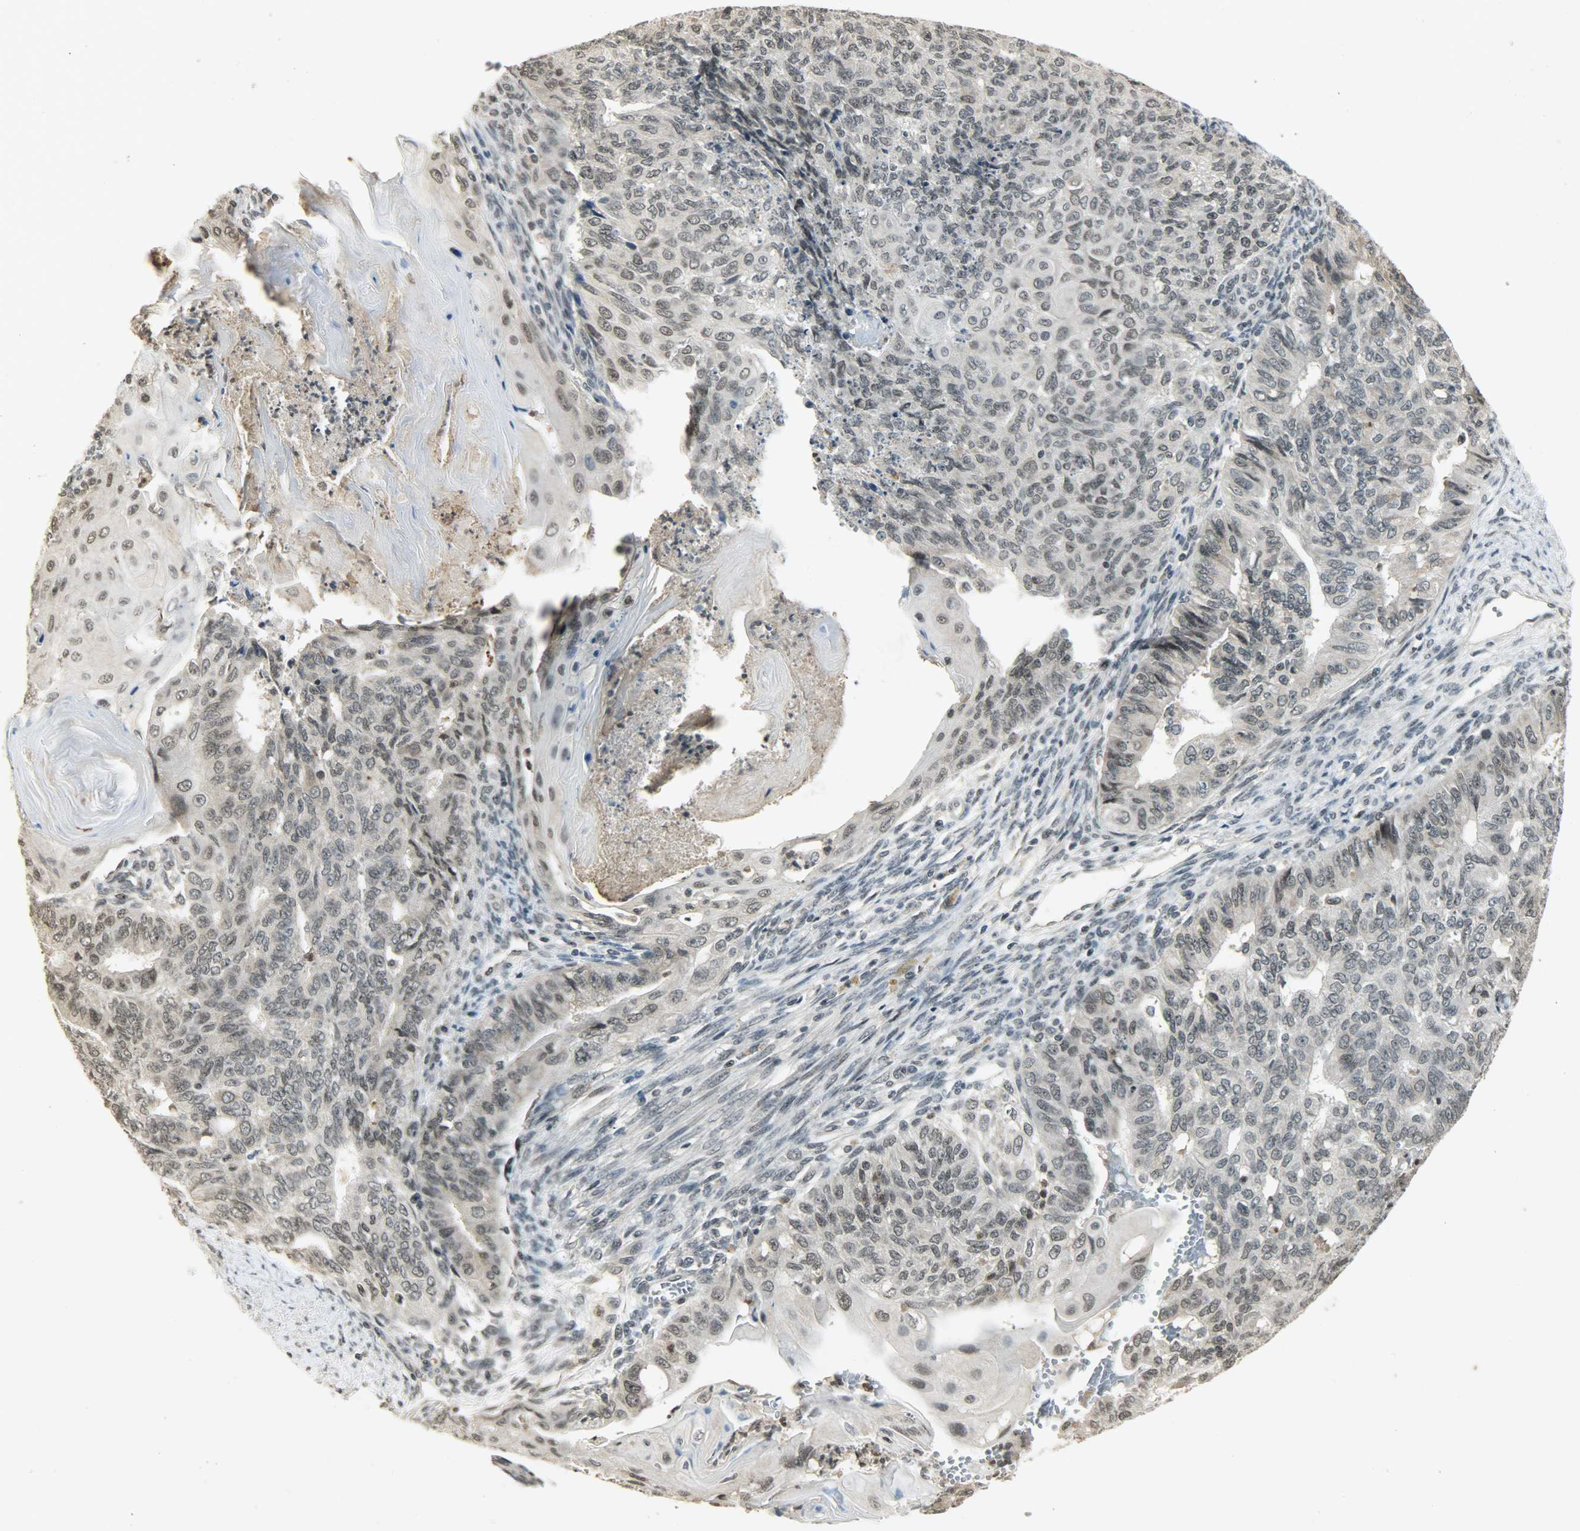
{"staining": {"intensity": "weak", "quantity": "<25%", "location": "nuclear"}, "tissue": "endometrial cancer", "cell_type": "Tumor cells", "image_type": "cancer", "snomed": [{"axis": "morphology", "description": "Neoplasm, malignant, NOS"}, {"axis": "topography", "description": "Endometrium"}], "caption": "Micrograph shows no protein staining in tumor cells of endometrial neoplasm (malignant) tissue.", "gene": "SMARCA5", "patient": {"sex": "female", "age": 74}}